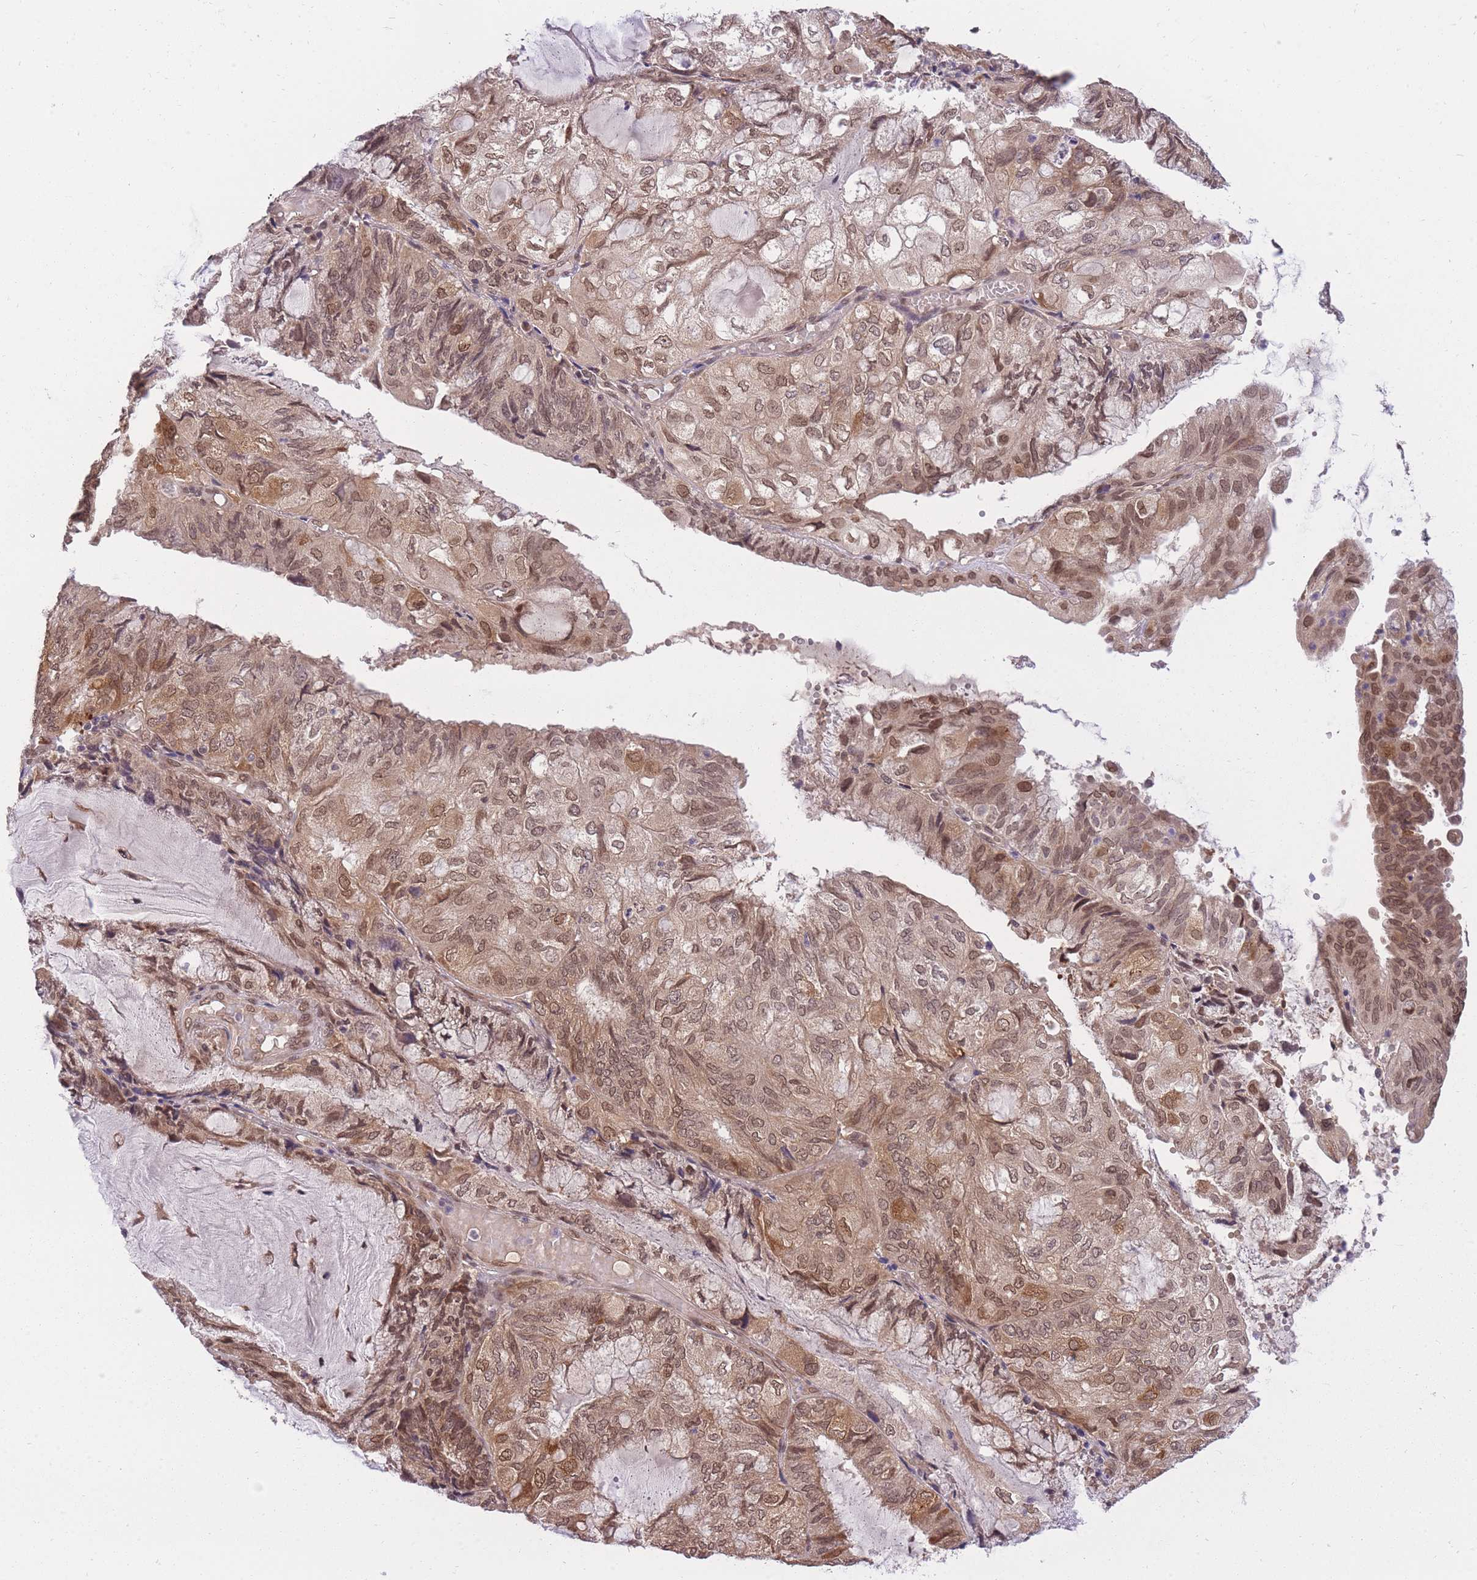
{"staining": {"intensity": "moderate", "quantity": ">75%", "location": "cytoplasmic/membranous,nuclear"}, "tissue": "endometrial cancer", "cell_type": "Tumor cells", "image_type": "cancer", "snomed": [{"axis": "morphology", "description": "Adenocarcinoma, NOS"}, {"axis": "topography", "description": "Endometrium"}], "caption": "The histopathology image displays a brown stain indicating the presence of a protein in the cytoplasmic/membranous and nuclear of tumor cells in endometrial cancer (adenocarcinoma).", "gene": "CDIP1", "patient": {"sex": "female", "age": 81}}